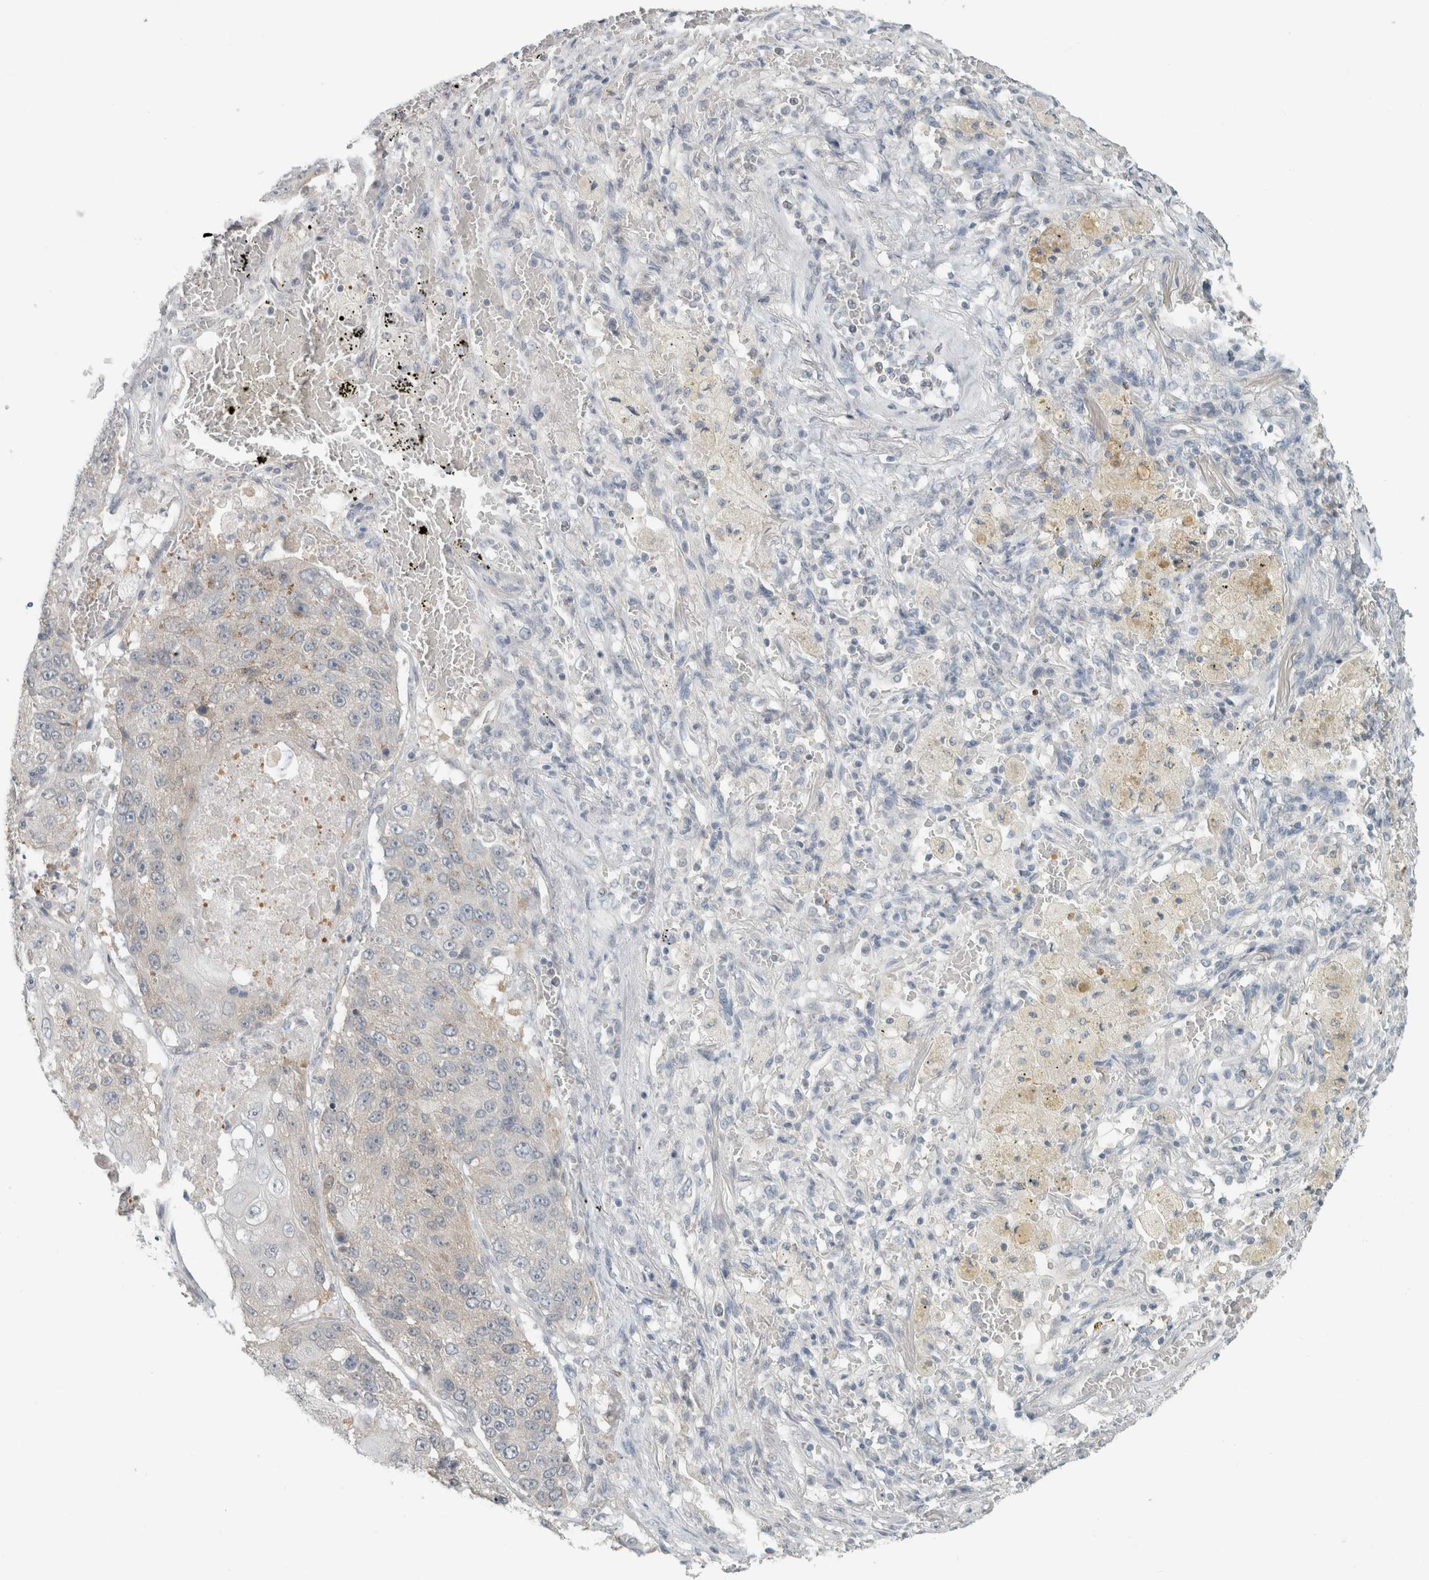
{"staining": {"intensity": "weak", "quantity": "<25%", "location": "cytoplasmic/membranous"}, "tissue": "lung cancer", "cell_type": "Tumor cells", "image_type": "cancer", "snomed": [{"axis": "morphology", "description": "Squamous cell carcinoma, NOS"}, {"axis": "topography", "description": "Lung"}], "caption": "Tumor cells show no significant protein positivity in lung cancer (squamous cell carcinoma). The staining is performed using DAB (3,3'-diaminobenzidine) brown chromogen with nuclei counter-stained in using hematoxylin.", "gene": "TRIT1", "patient": {"sex": "male", "age": 61}}